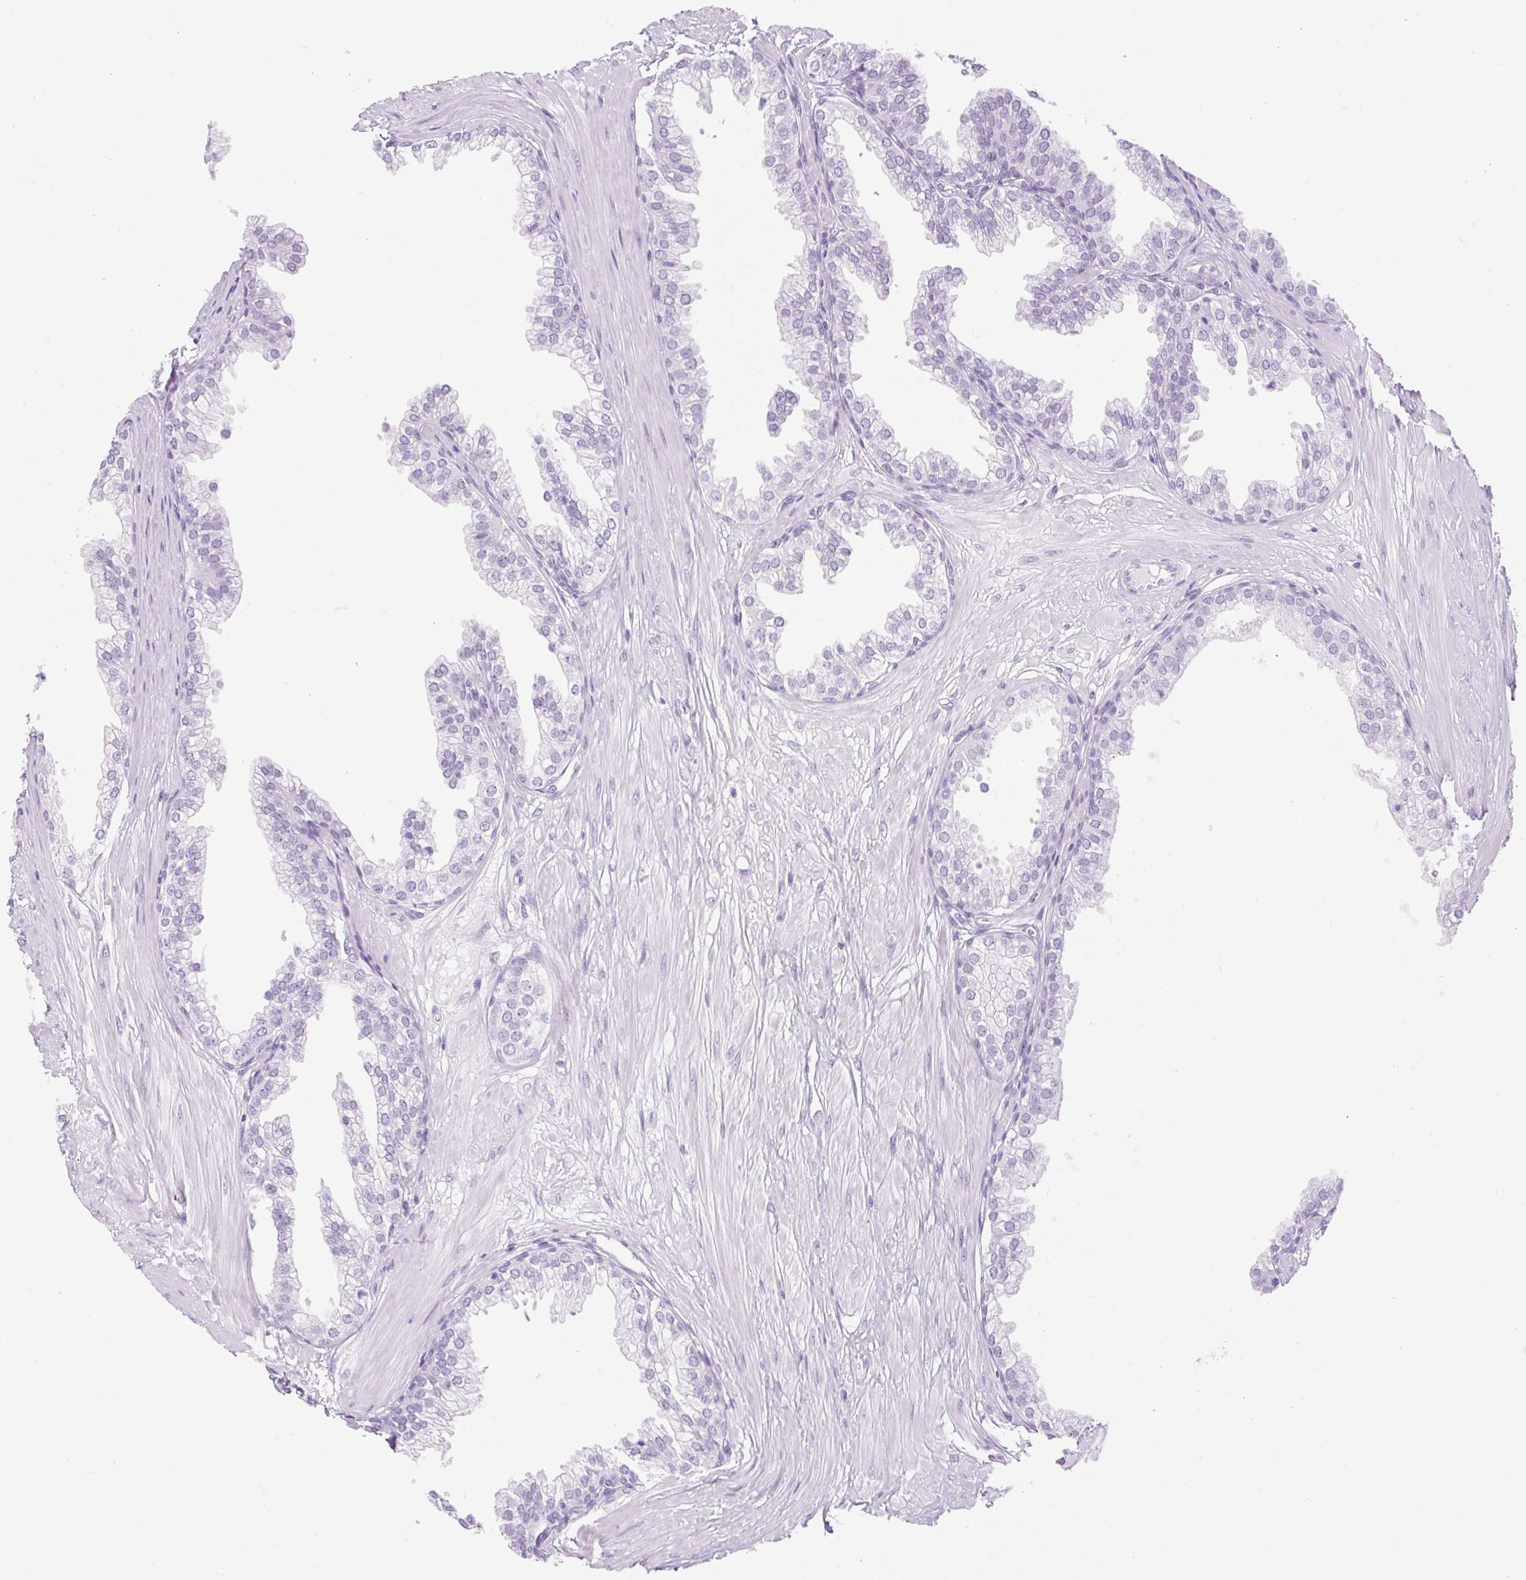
{"staining": {"intensity": "negative", "quantity": "none", "location": "none"}, "tissue": "prostate", "cell_type": "Glandular cells", "image_type": "normal", "snomed": [{"axis": "morphology", "description": "Normal tissue, NOS"}, {"axis": "topography", "description": "Prostate"}, {"axis": "topography", "description": "Peripheral nerve tissue"}], "caption": "IHC of unremarkable human prostate demonstrates no staining in glandular cells.", "gene": "SPRR4", "patient": {"sex": "male", "age": 55}}